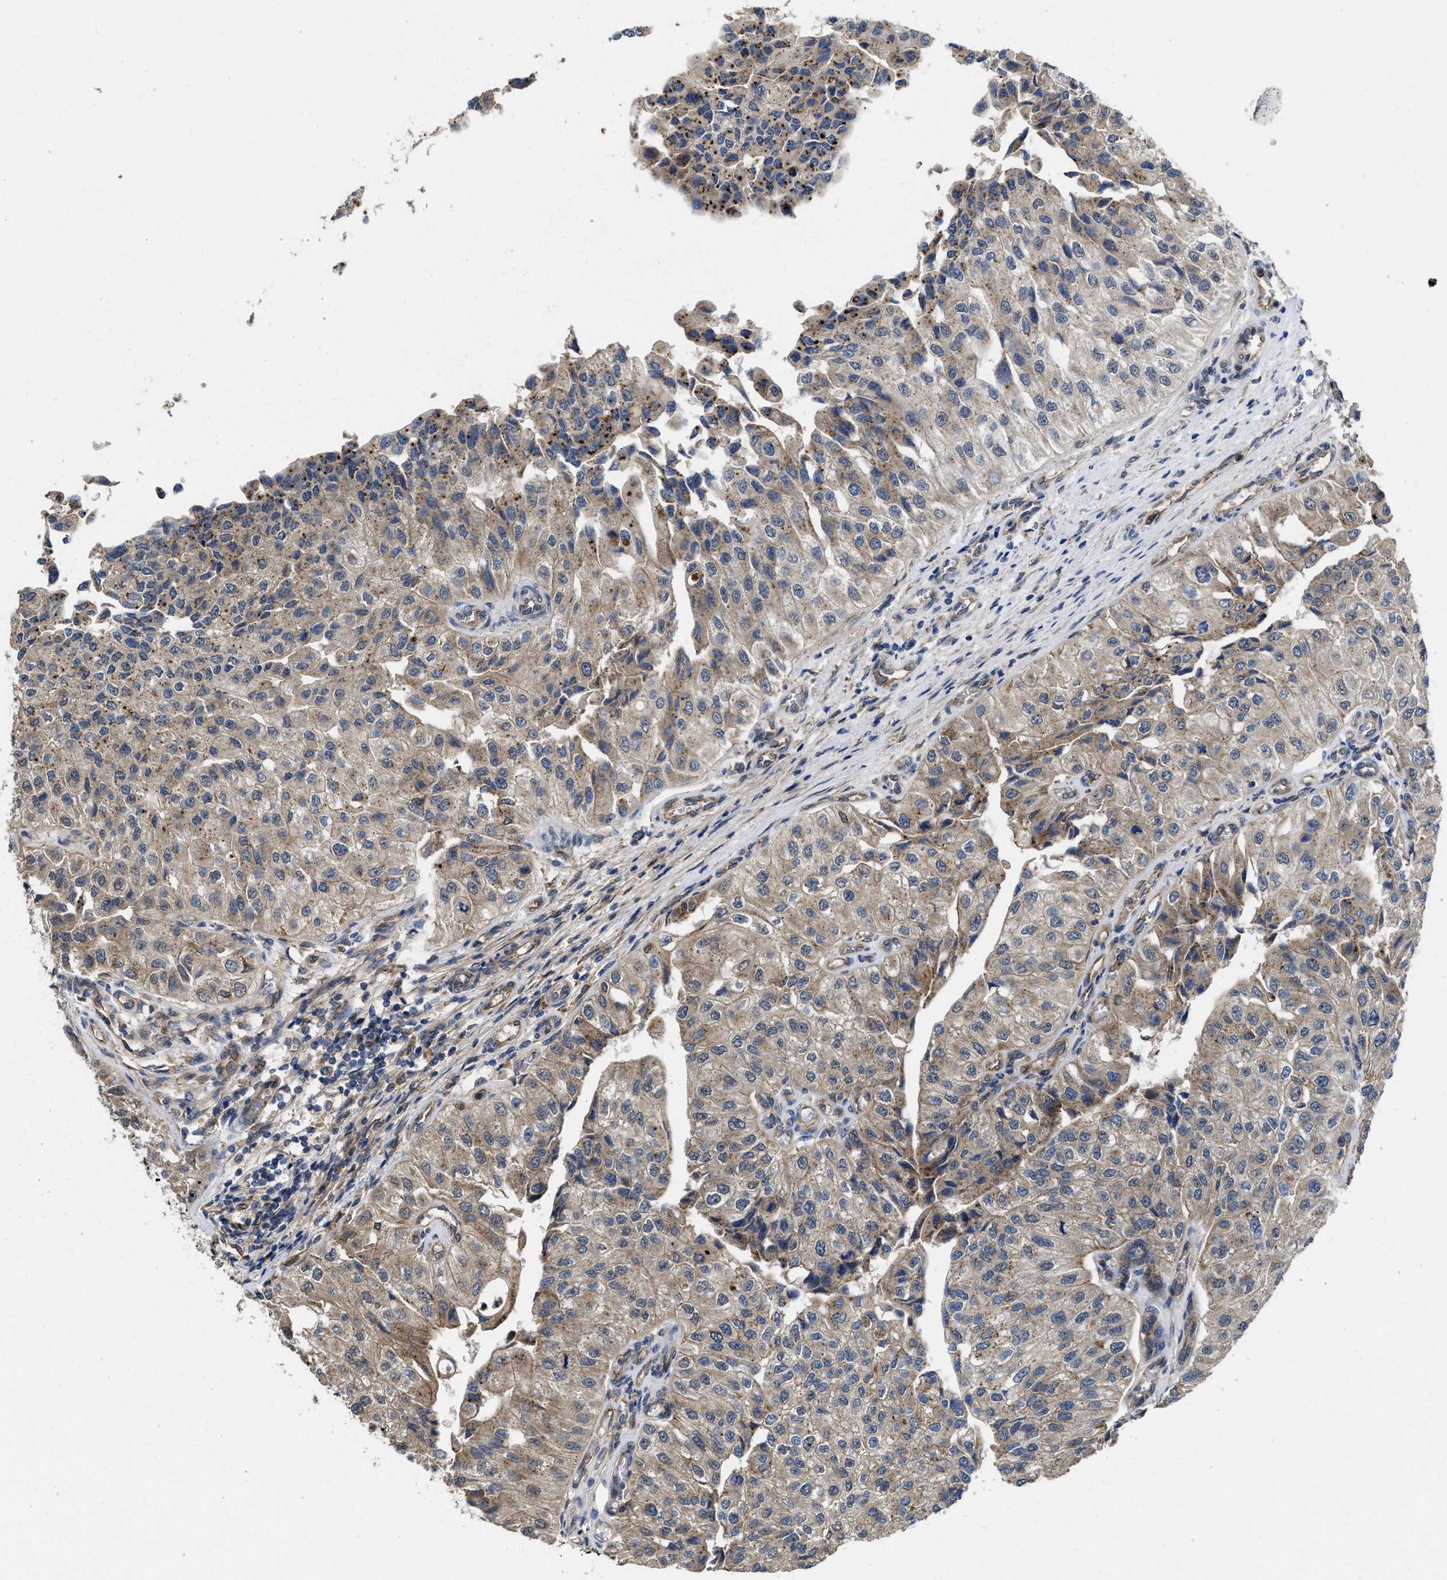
{"staining": {"intensity": "moderate", "quantity": "<25%", "location": "cytoplasmic/membranous"}, "tissue": "urothelial cancer", "cell_type": "Tumor cells", "image_type": "cancer", "snomed": [{"axis": "morphology", "description": "Urothelial carcinoma, High grade"}, {"axis": "topography", "description": "Kidney"}, {"axis": "topography", "description": "Urinary bladder"}], "caption": "Urothelial cancer stained with DAB (3,3'-diaminobenzidine) immunohistochemistry shows low levels of moderate cytoplasmic/membranous positivity in about <25% of tumor cells.", "gene": "PKD2", "patient": {"sex": "male", "age": 77}}